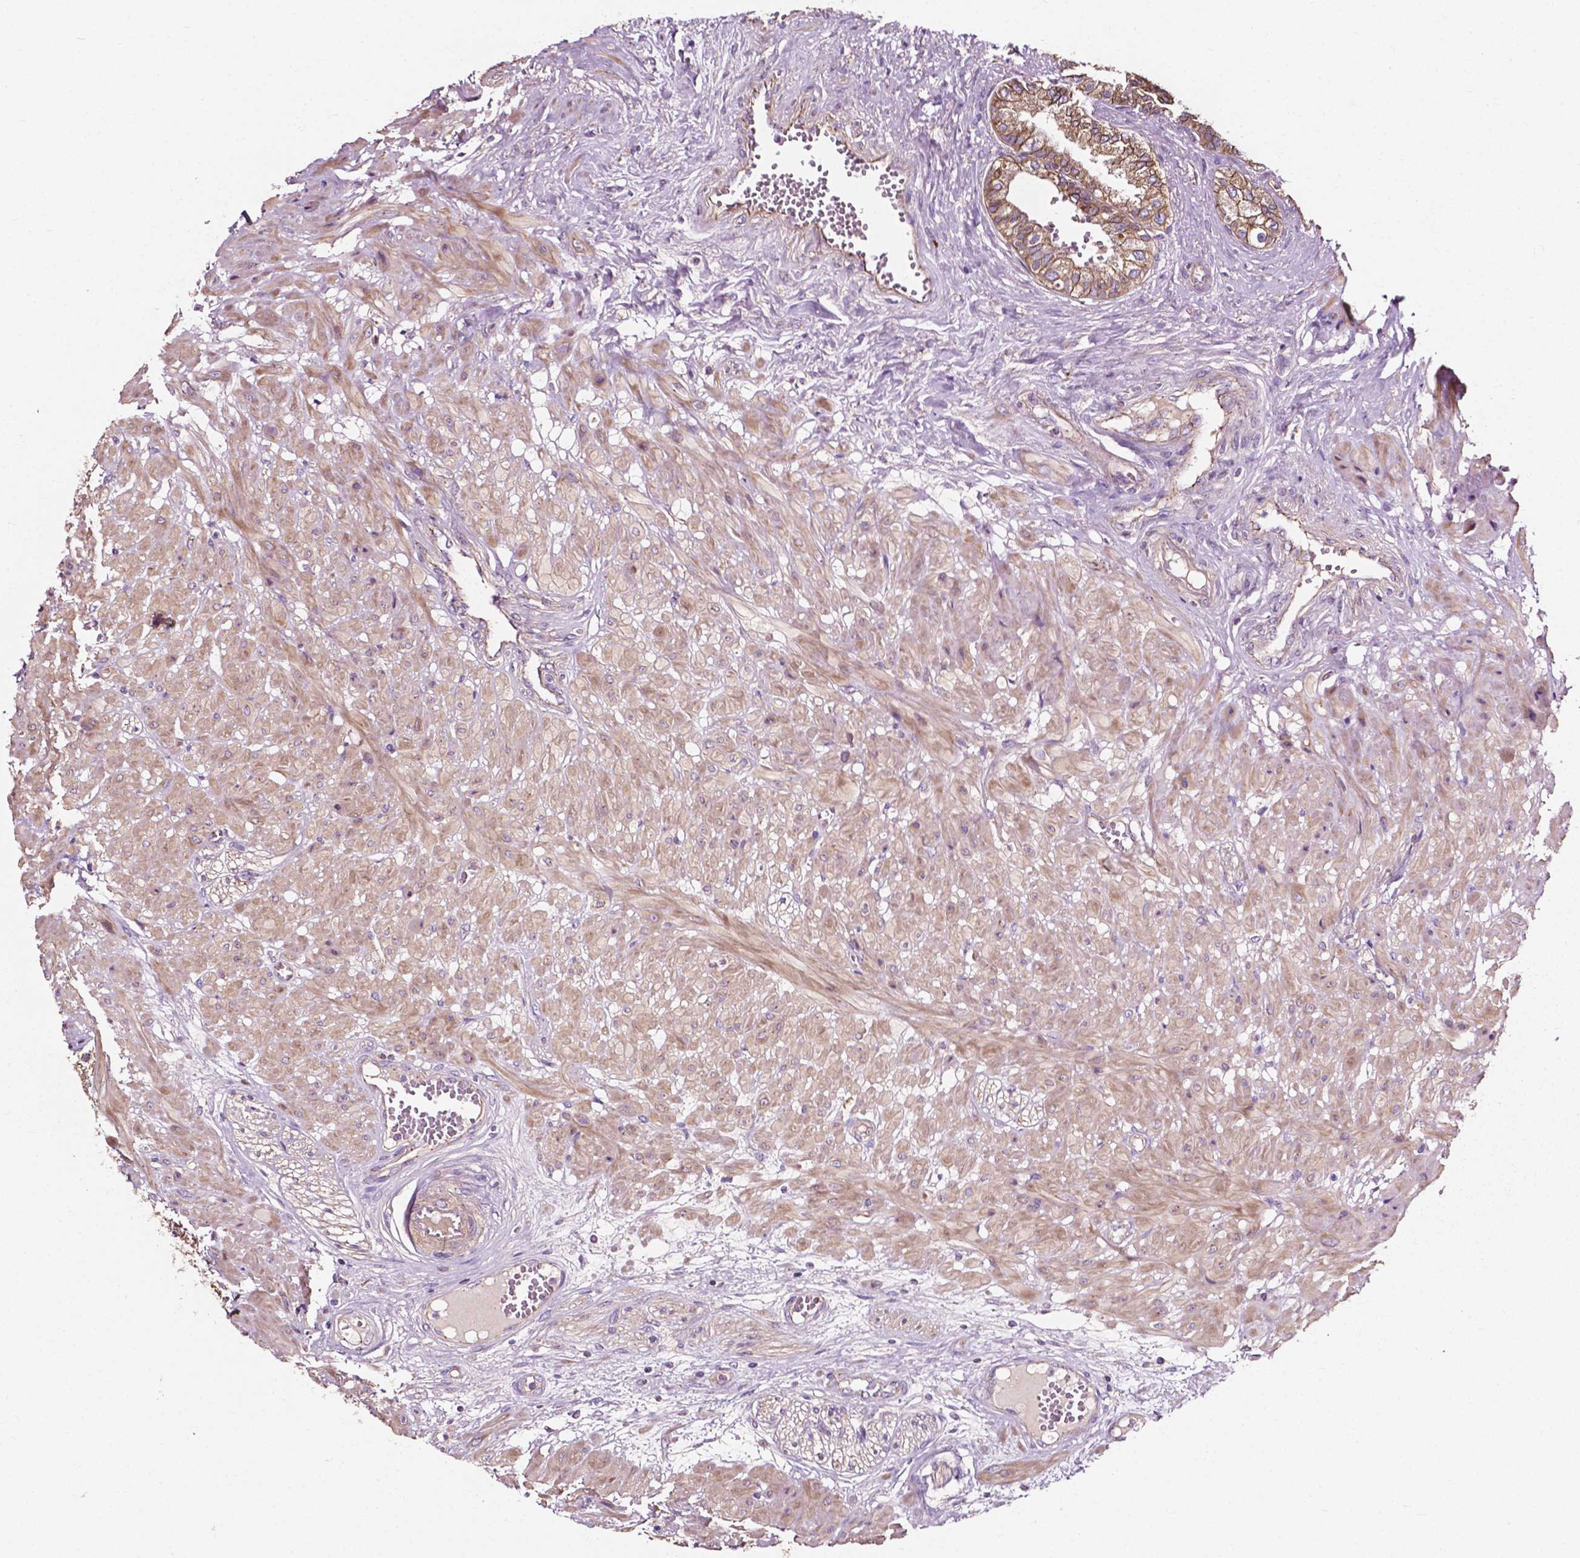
{"staining": {"intensity": "moderate", "quantity": ">75%", "location": "cytoplasmic/membranous"}, "tissue": "prostate cancer", "cell_type": "Tumor cells", "image_type": "cancer", "snomed": [{"axis": "morphology", "description": "Adenocarcinoma, High grade"}, {"axis": "topography", "description": "Prostate"}], "caption": "Immunohistochemistry staining of prostate cancer (high-grade adenocarcinoma), which shows medium levels of moderate cytoplasmic/membranous staining in about >75% of tumor cells indicating moderate cytoplasmic/membranous protein expression. The staining was performed using DAB (brown) for protein detection and nuclei were counterstained in hematoxylin (blue).", "gene": "ATG16L1", "patient": {"sex": "male", "age": 71}}